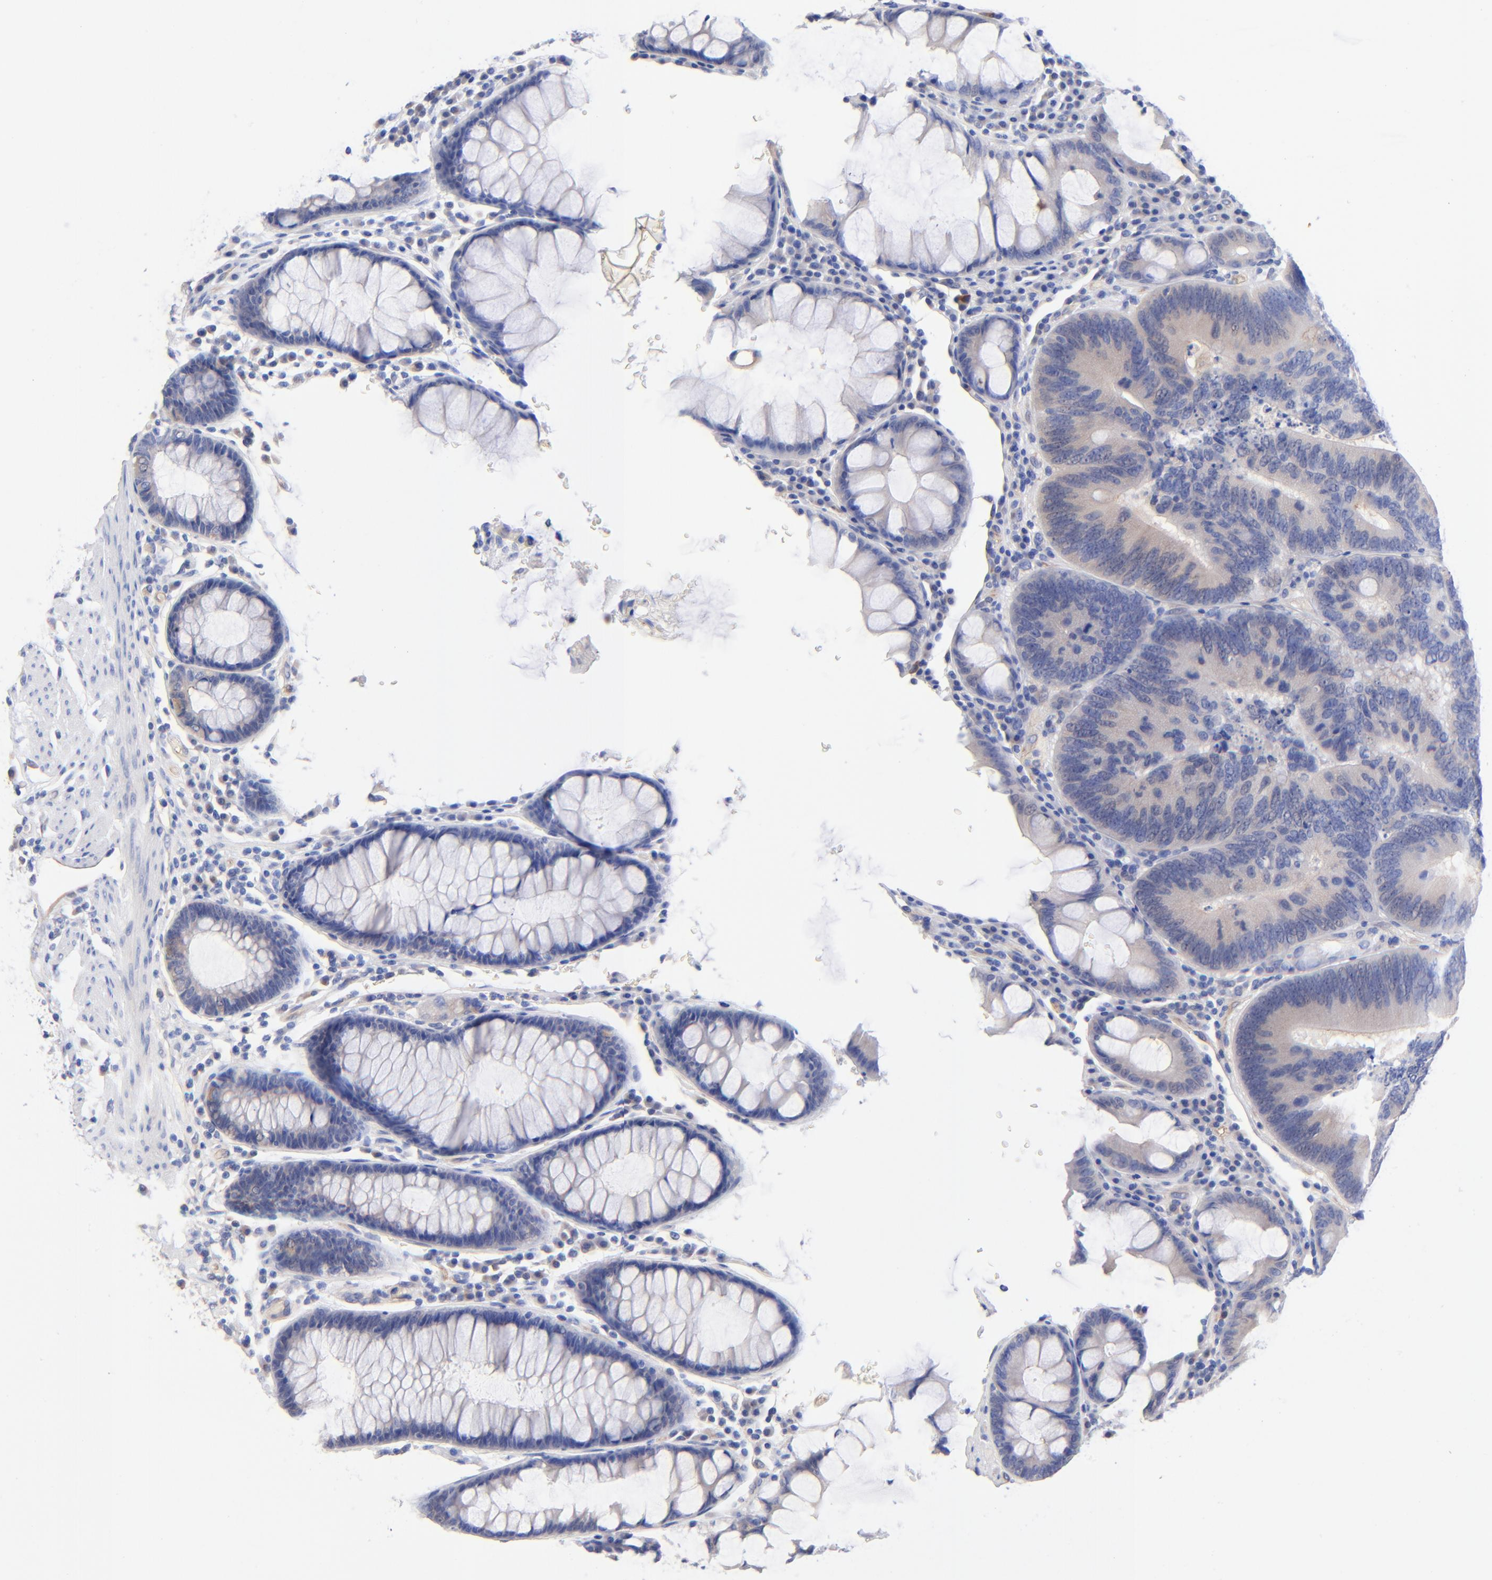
{"staining": {"intensity": "weak", "quantity": "<25%", "location": "cytoplasmic/membranous"}, "tissue": "colorectal cancer", "cell_type": "Tumor cells", "image_type": "cancer", "snomed": [{"axis": "morphology", "description": "Normal tissue, NOS"}, {"axis": "morphology", "description": "Adenocarcinoma, NOS"}, {"axis": "topography", "description": "Colon"}], "caption": "This is a photomicrograph of immunohistochemistry staining of colorectal cancer (adenocarcinoma), which shows no staining in tumor cells.", "gene": "SLC44A2", "patient": {"sex": "female", "age": 78}}